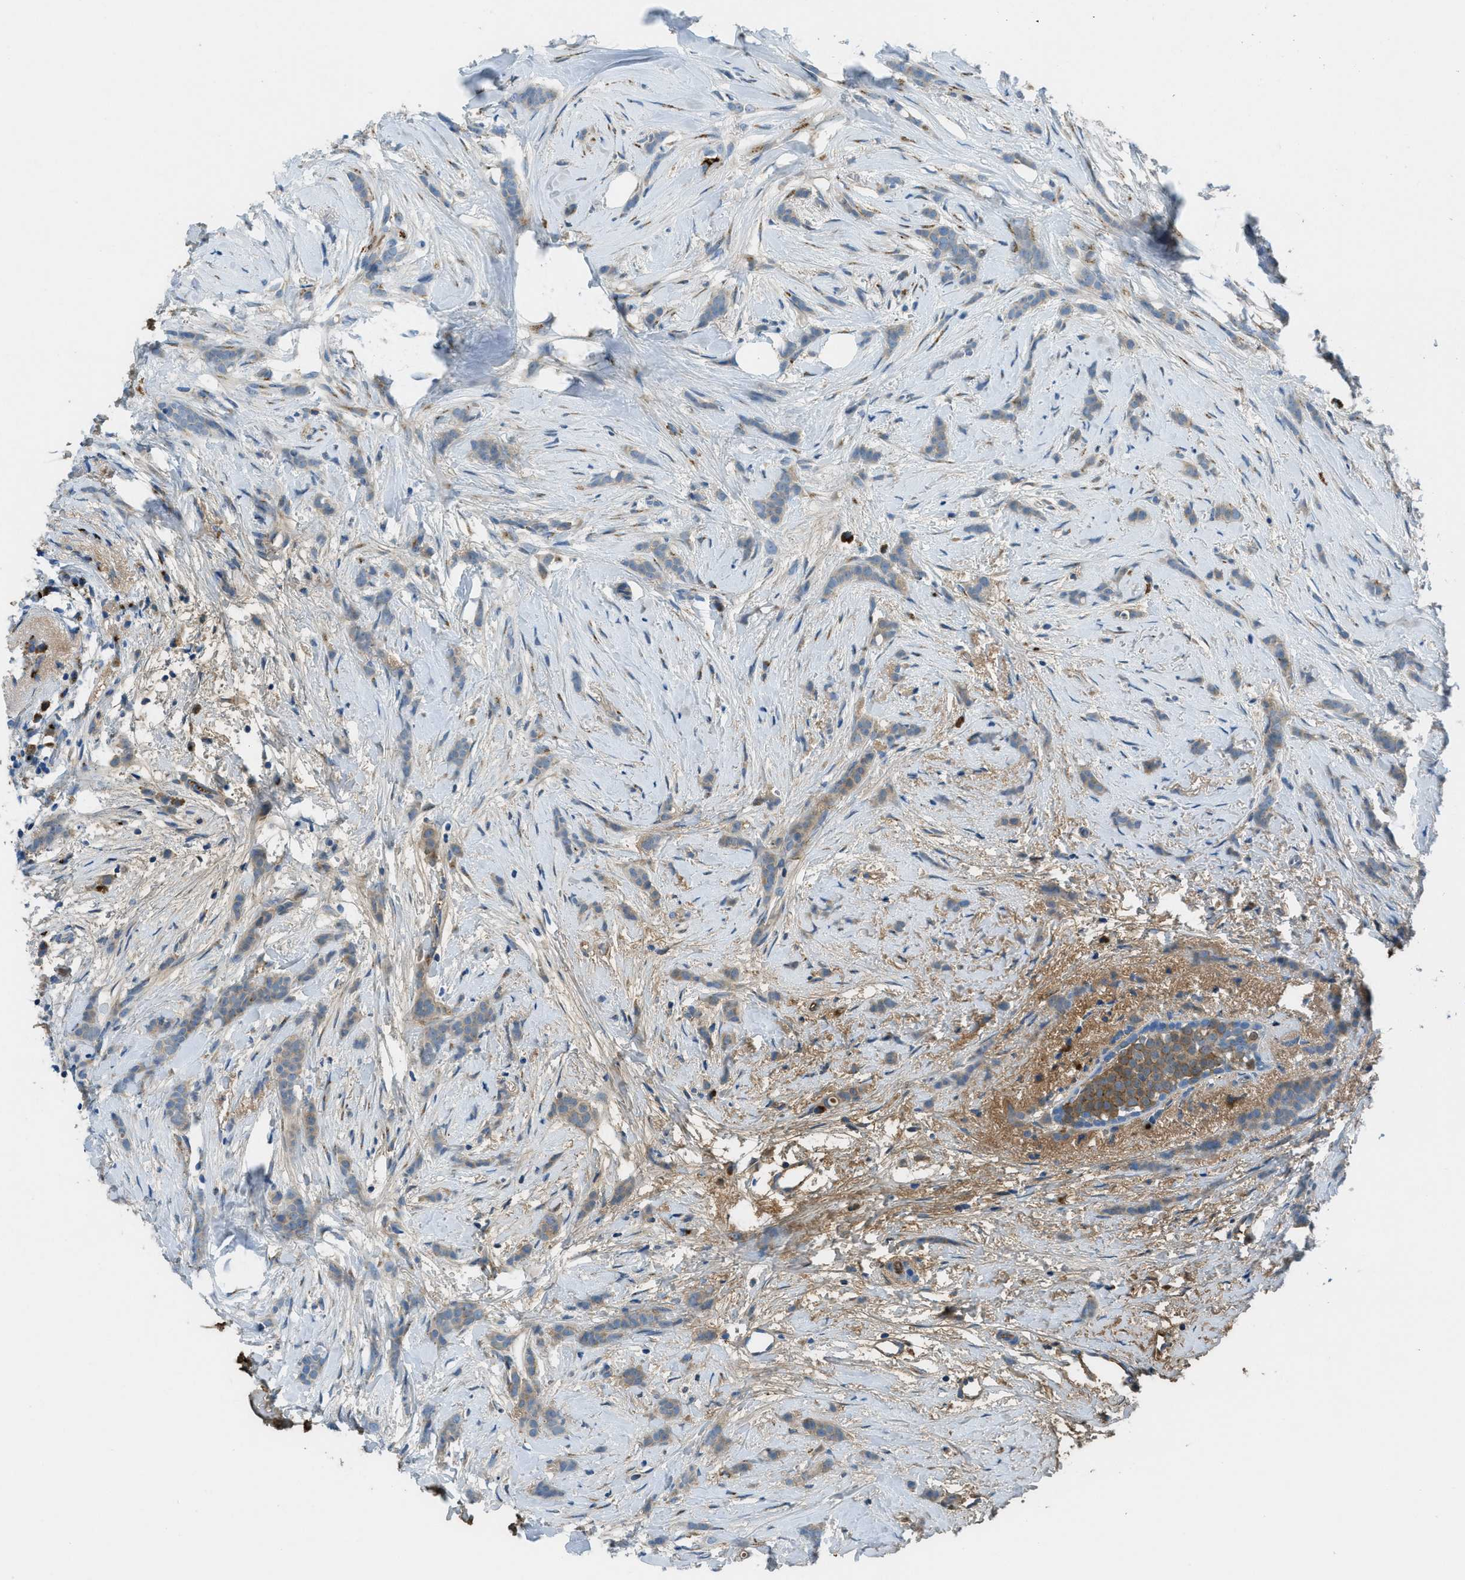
{"staining": {"intensity": "weak", "quantity": "25%-75%", "location": "cytoplasmic/membranous"}, "tissue": "breast cancer", "cell_type": "Tumor cells", "image_type": "cancer", "snomed": [{"axis": "morphology", "description": "Lobular carcinoma, in situ"}, {"axis": "morphology", "description": "Lobular carcinoma"}, {"axis": "topography", "description": "Breast"}], "caption": "A photomicrograph of breast cancer stained for a protein displays weak cytoplasmic/membranous brown staining in tumor cells. (DAB (3,3'-diaminobenzidine) = brown stain, brightfield microscopy at high magnification).", "gene": "TRIM59", "patient": {"sex": "female", "age": 41}}